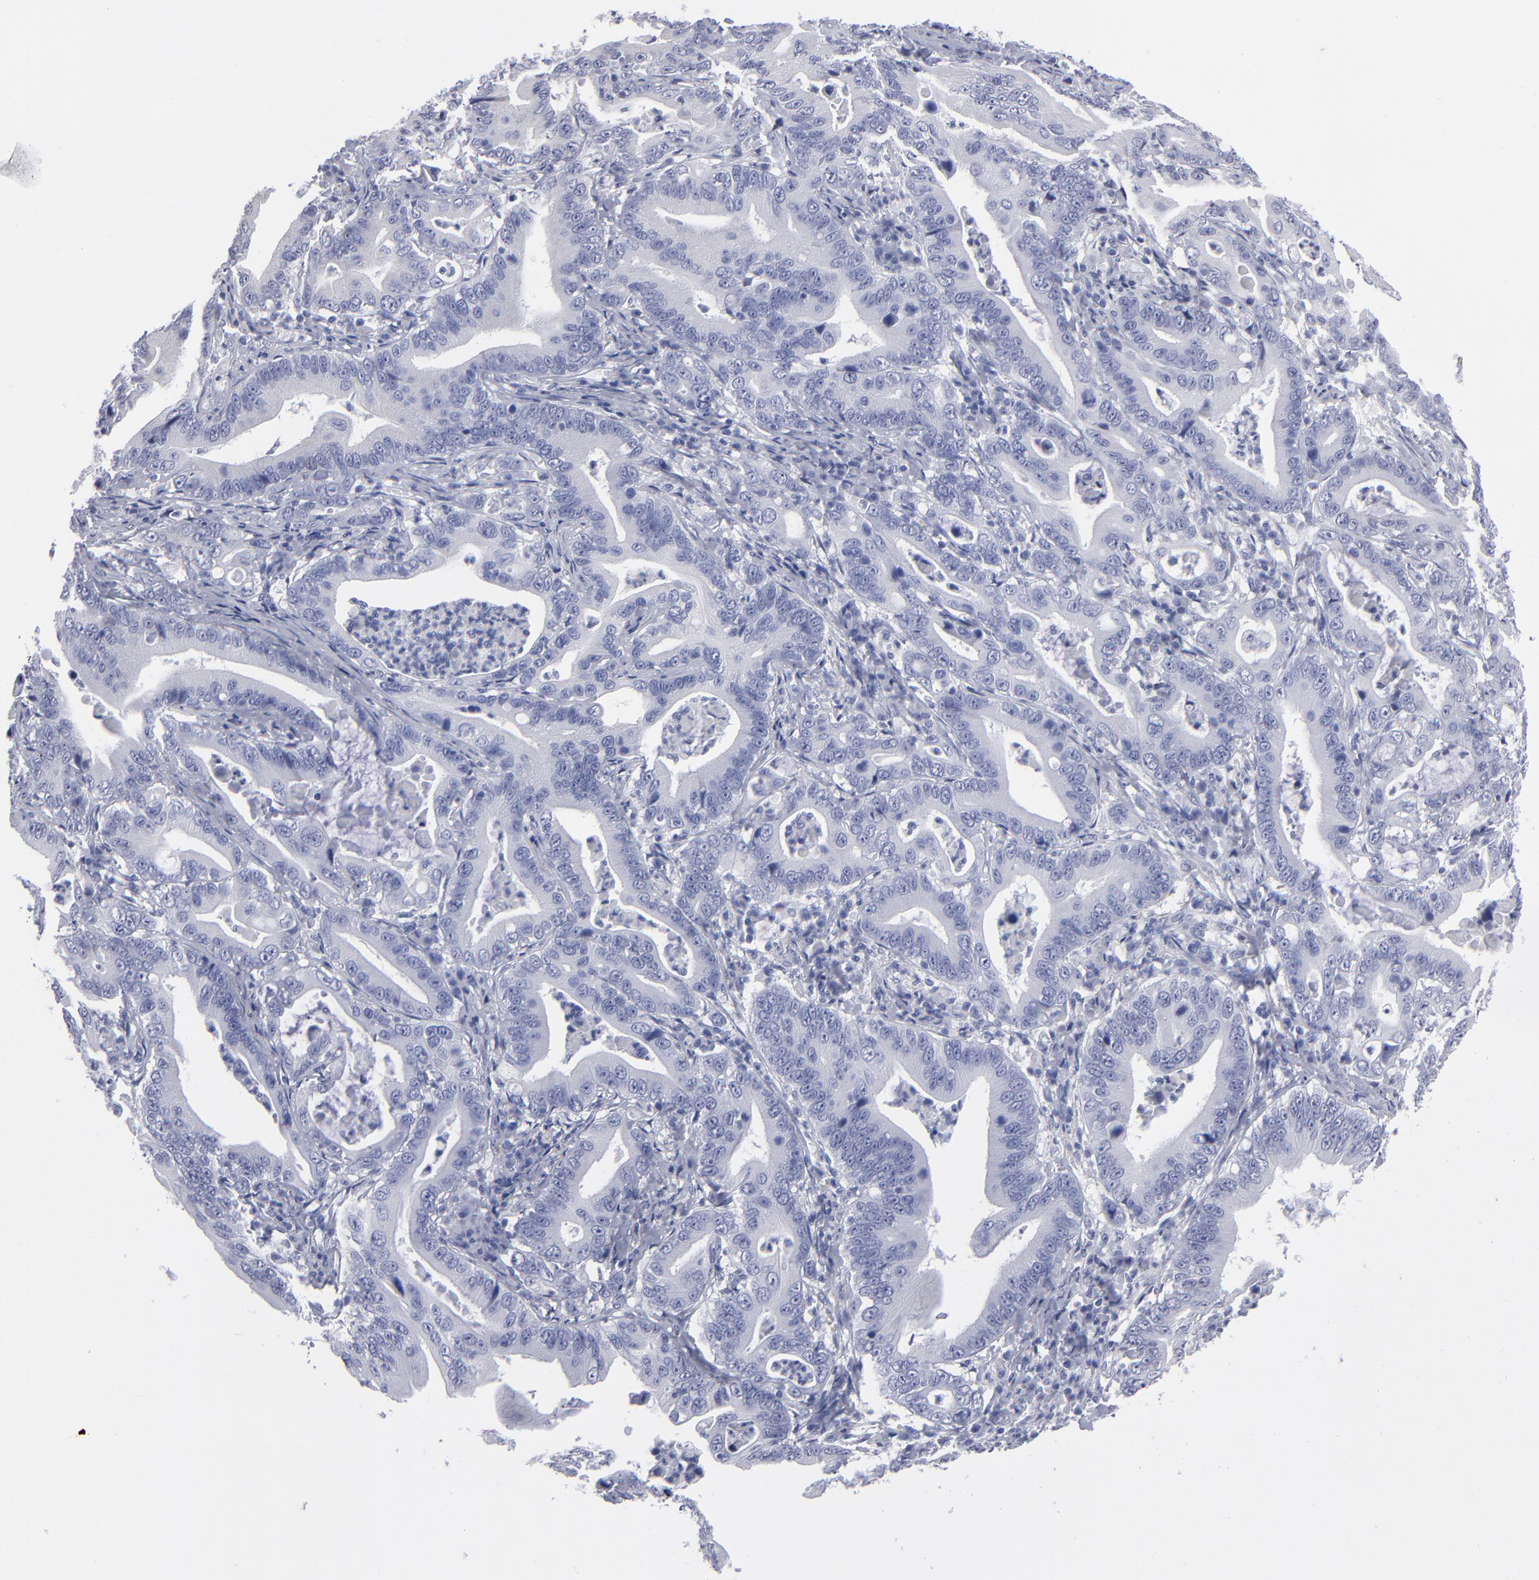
{"staining": {"intensity": "negative", "quantity": "none", "location": "none"}, "tissue": "stomach cancer", "cell_type": "Tumor cells", "image_type": "cancer", "snomed": [{"axis": "morphology", "description": "Adenocarcinoma, NOS"}, {"axis": "topography", "description": "Stomach, upper"}], "caption": "Tumor cells are negative for protein expression in human stomach cancer (adenocarcinoma).", "gene": "CADM3", "patient": {"sex": "male", "age": 63}}